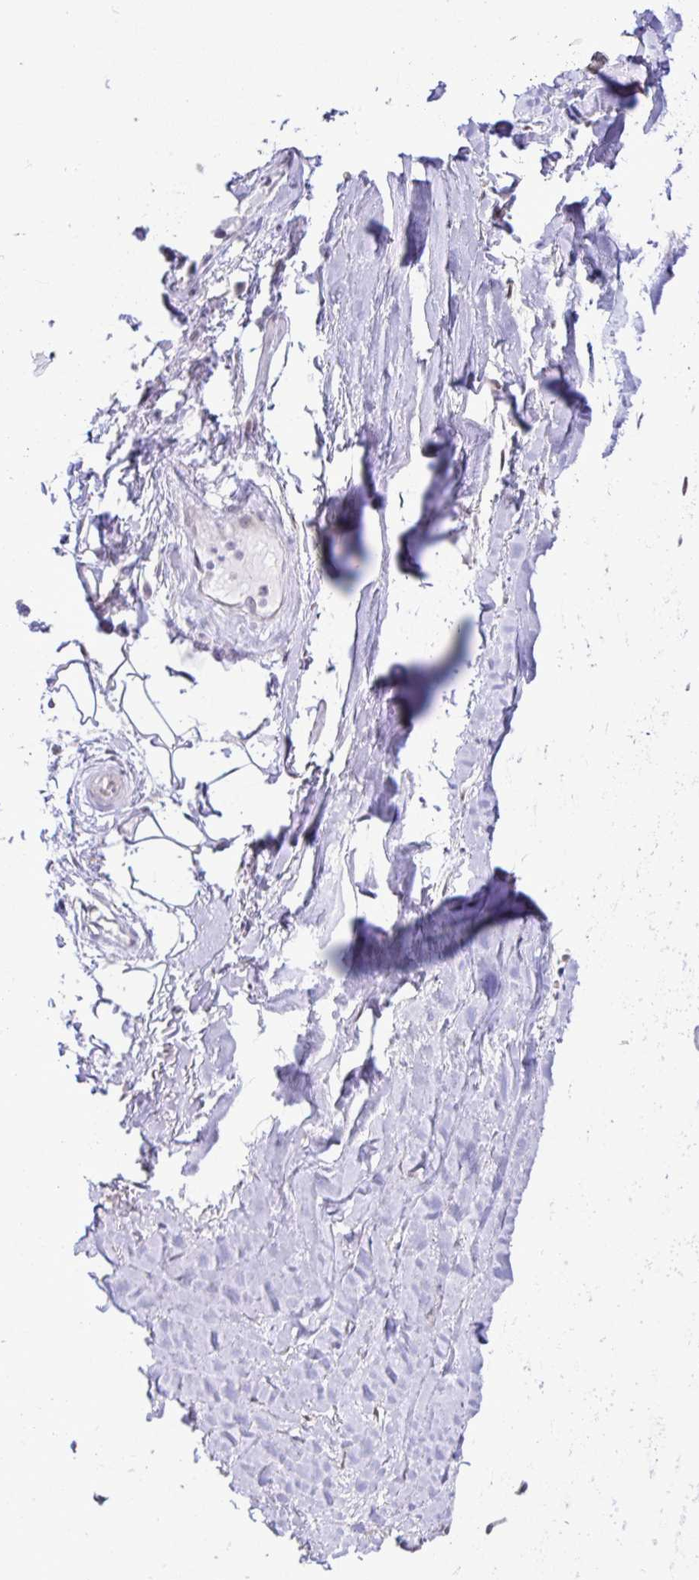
{"staining": {"intensity": "negative", "quantity": "none", "location": "none"}, "tissue": "adipose tissue", "cell_type": "Adipocytes", "image_type": "normal", "snomed": [{"axis": "morphology", "description": "Normal tissue, NOS"}, {"axis": "topography", "description": "Cartilage tissue"}, {"axis": "topography", "description": "Nasopharynx"}, {"axis": "topography", "description": "Thyroid gland"}], "caption": "IHC of normal adipose tissue displays no expression in adipocytes.", "gene": "ZNF485", "patient": {"sex": "male", "age": 63}}